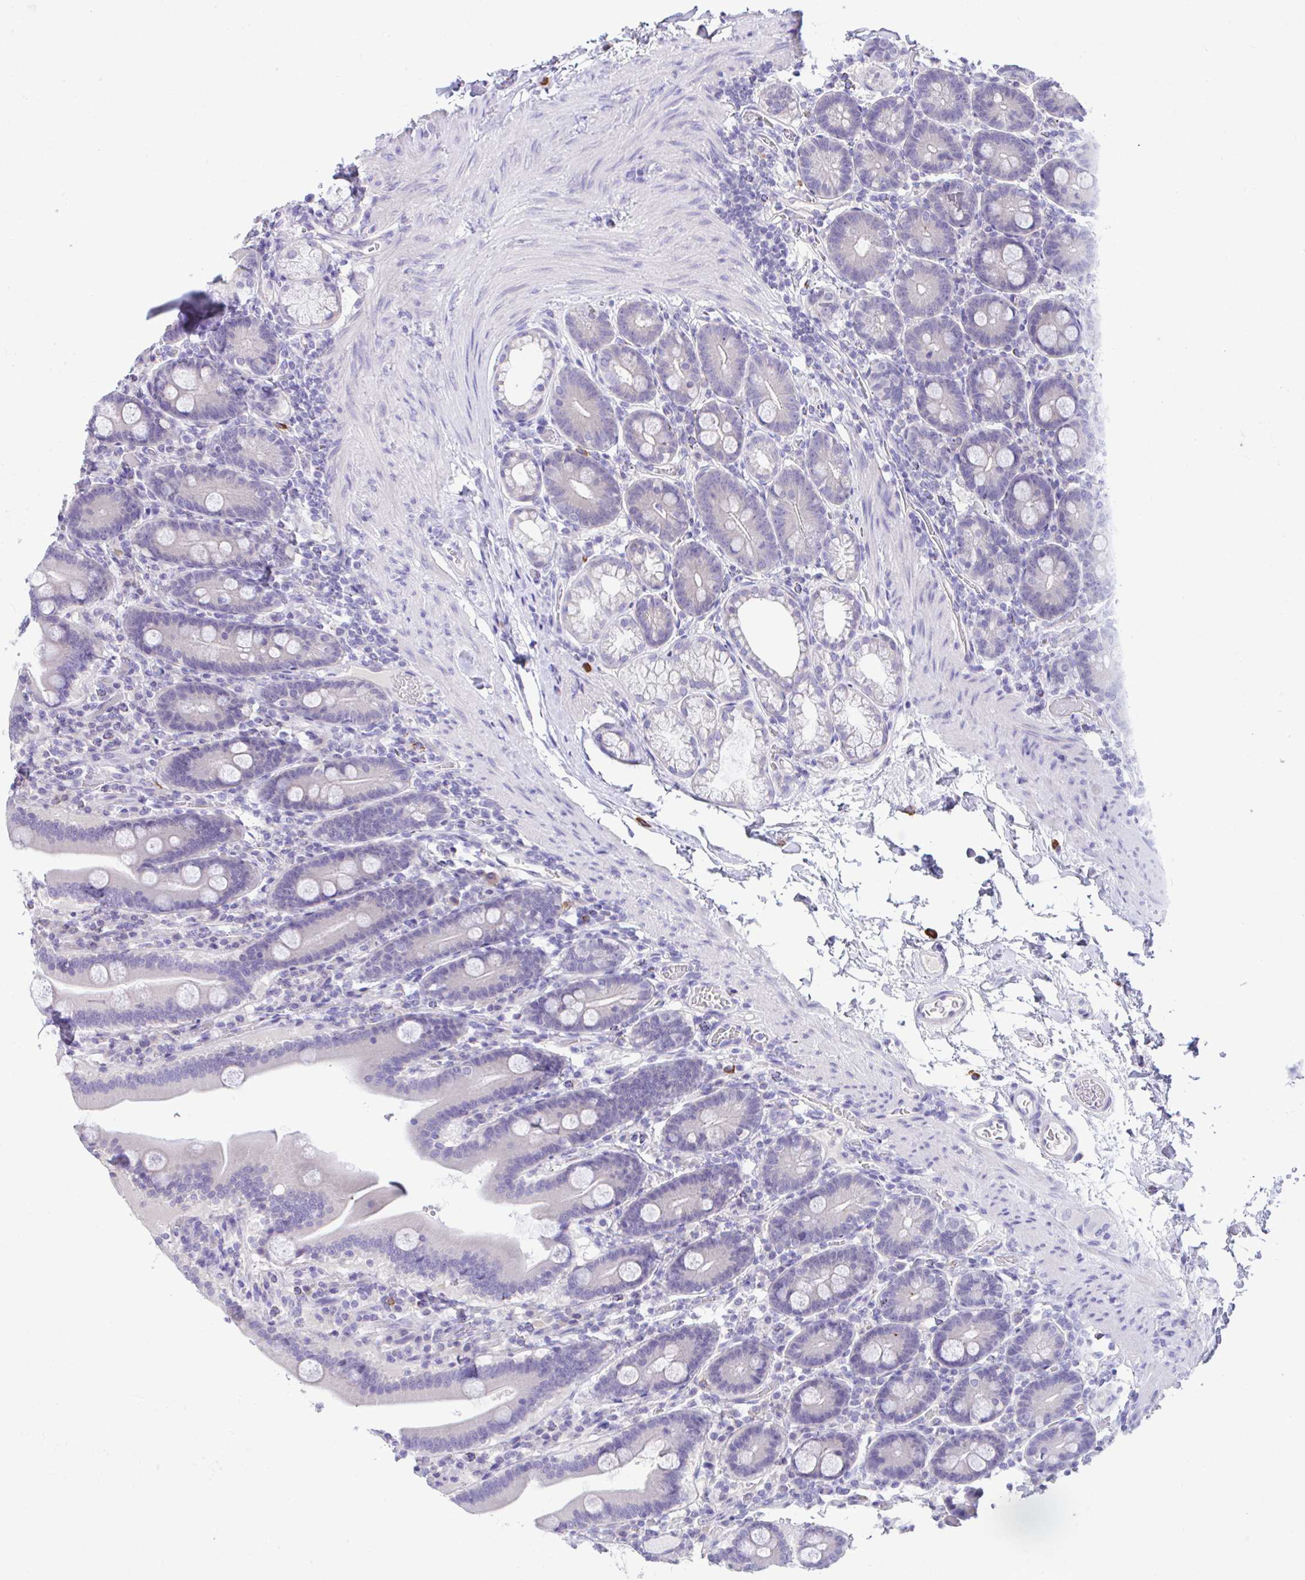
{"staining": {"intensity": "negative", "quantity": "none", "location": "none"}, "tissue": "duodenum", "cell_type": "Glandular cells", "image_type": "normal", "snomed": [{"axis": "morphology", "description": "Normal tissue, NOS"}, {"axis": "topography", "description": "Duodenum"}], "caption": "Immunohistochemical staining of unremarkable human duodenum displays no significant positivity in glandular cells.", "gene": "HACD4", "patient": {"sex": "male", "age": 55}}